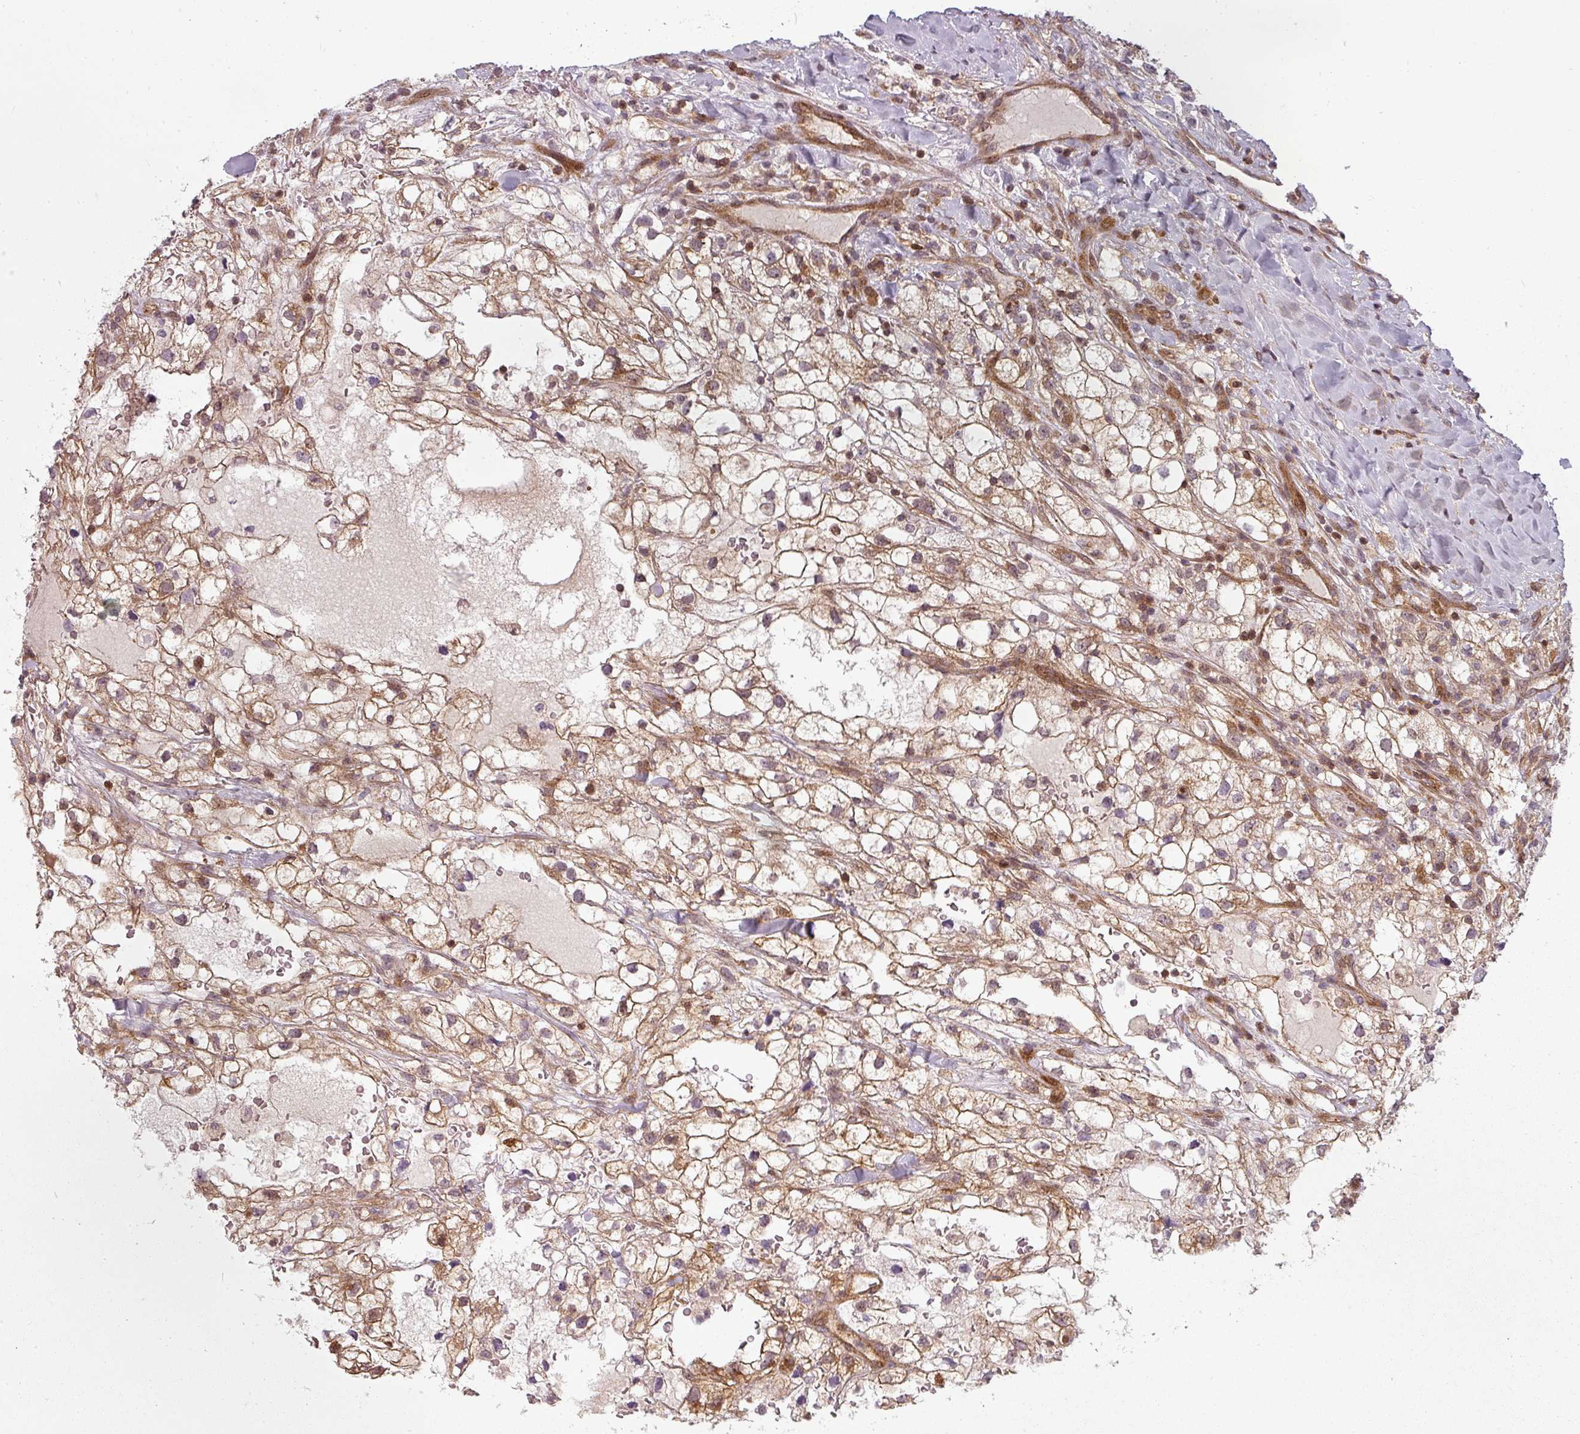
{"staining": {"intensity": "moderate", "quantity": ">75%", "location": "cytoplasmic/membranous,nuclear"}, "tissue": "renal cancer", "cell_type": "Tumor cells", "image_type": "cancer", "snomed": [{"axis": "morphology", "description": "Adenocarcinoma, NOS"}, {"axis": "topography", "description": "Kidney"}], "caption": "Approximately >75% of tumor cells in human renal cancer display moderate cytoplasmic/membranous and nuclear protein positivity as visualized by brown immunohistochemical staining.", "gene": "CLIC1", "patient": {"sex": "male", "age": 59}}